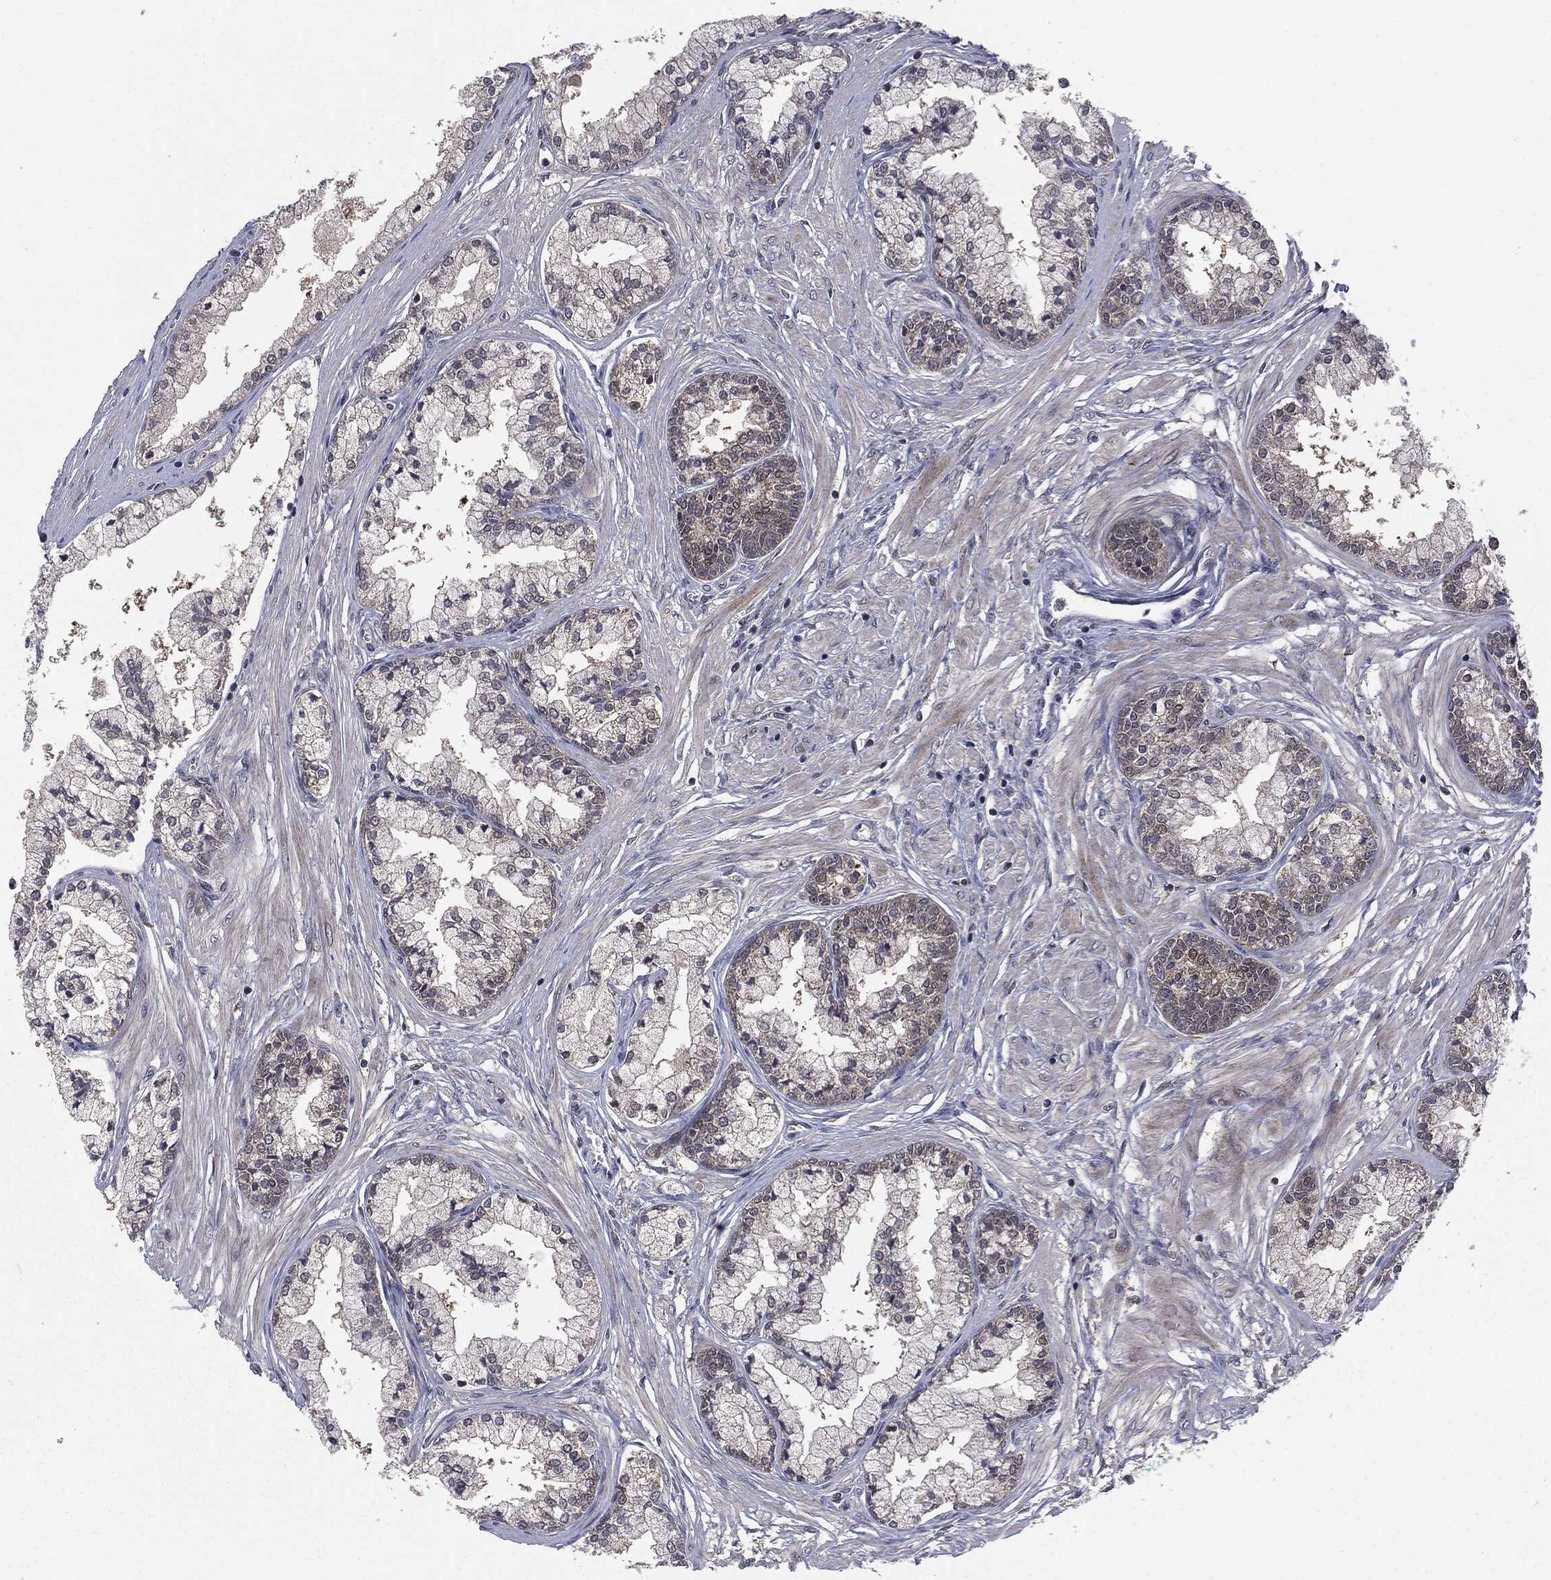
{"staining": {"intensity": "negative", "quantity": "none", "location": "none"}, "tissue": "prostate cancer", "cell_type": "Tumor cells", "image_type": "cancer", "snomed": [{"axis": "morphology", "description": "Adenocarcinoma, High grade"}, {"axis": "topography", "description": "Prostate"}], "caption": "Prostate cancer stained for a protein using IHC shows no expression tumor cells.", "gene": "PTPA", "patient": {"sex": "male", "age": 66}}